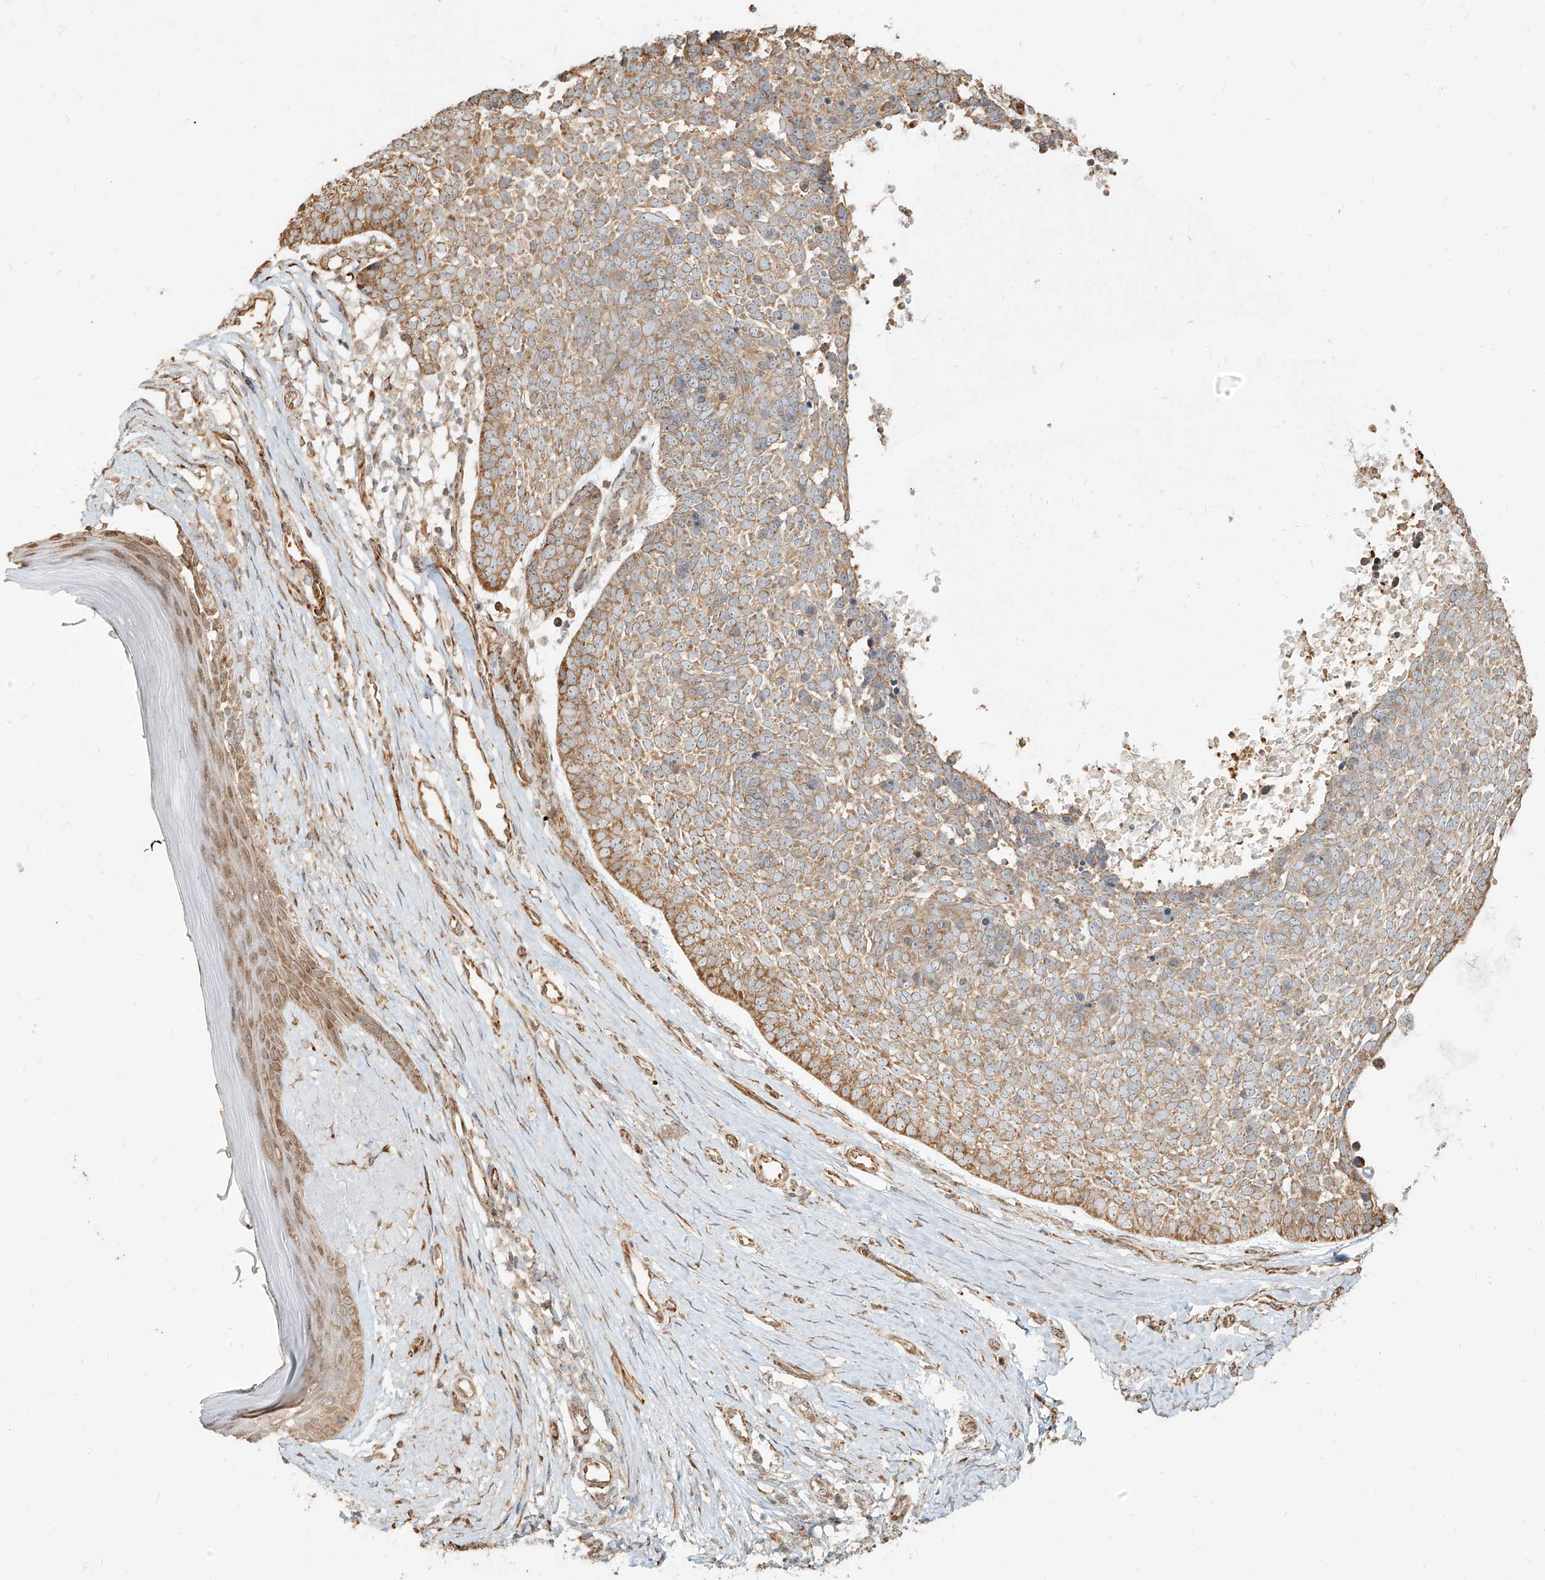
{"staining": {"intensity": "moderate", "quantity": ">75%", "location": "cytoplasmic/membranous"}, "tissue": "skin cancer", "cell_type": "Tumor cells", "image_type": "cancer", "snomed": [{"axis": "morphology", "description": "Basal cell carcinoma"}, {"axis": "topography", "description": "Skin"}], "caption": "Skin cancer tissue displays moderate cytoplasmic/membranous expression in approximately >75% of tumor cells, visualized by immunohistochemistry.", "gene": "UBE2K", "patient": {"sex": "female", "age": 81}}